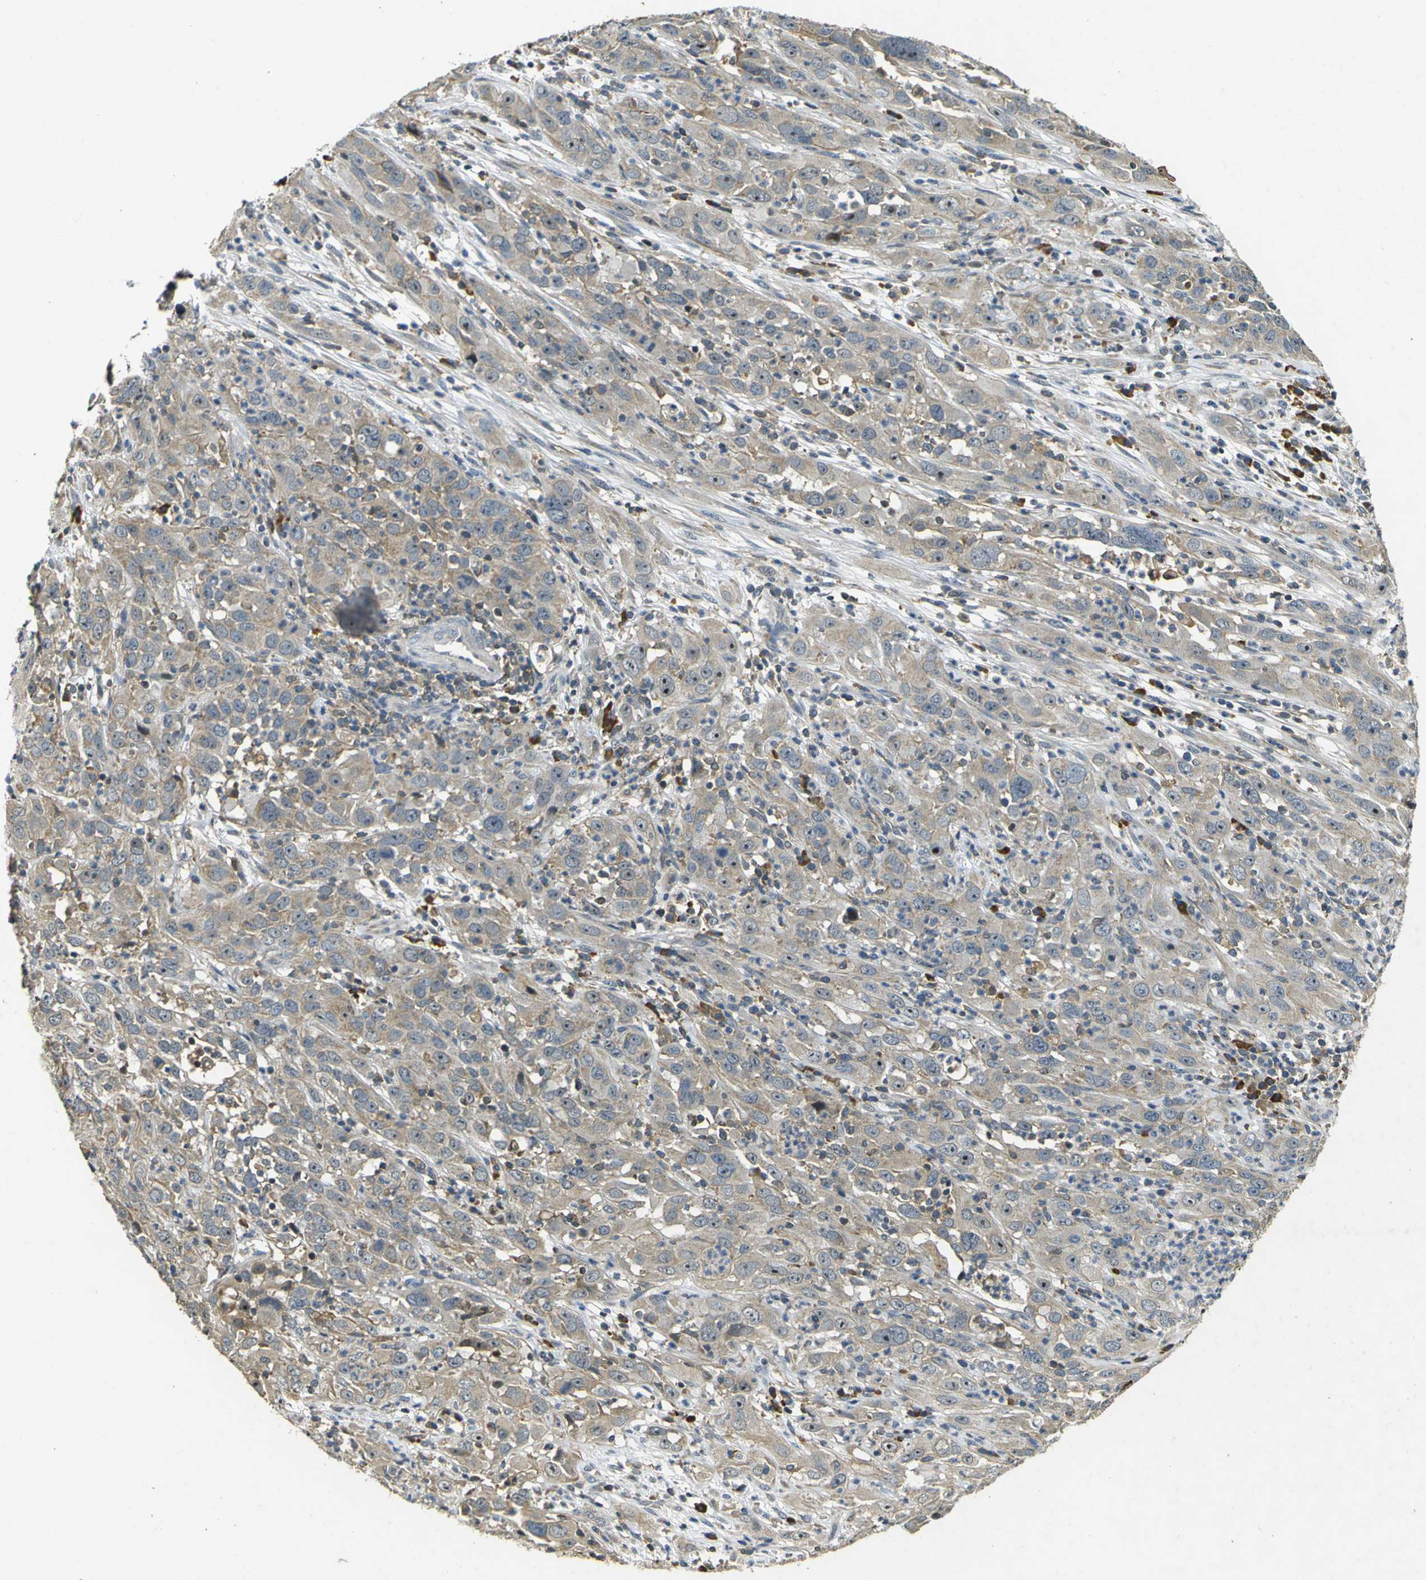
{"staining": {"intensity": "weak", "quantity": ">75%", "location": "cytoplasmic/membranous"}, "tissue": "cervical cancer", "cell_type": "Tumor cells", "image_type": "cancer", "snomed": [{"axis": "morphology", "description": "Squamous cell carcinoma, NOS"}, {"axis": "topography", "description": "Cervix"}], "caption": "The micrograph demonstrates staining of cervical squamous cell carcinoma, revealing weak cytoplasmic/membranous protein positivity (brown color) within tumor cells.", "gene": "MAGI2", "patient": {"sex": "female", "age": 32}}